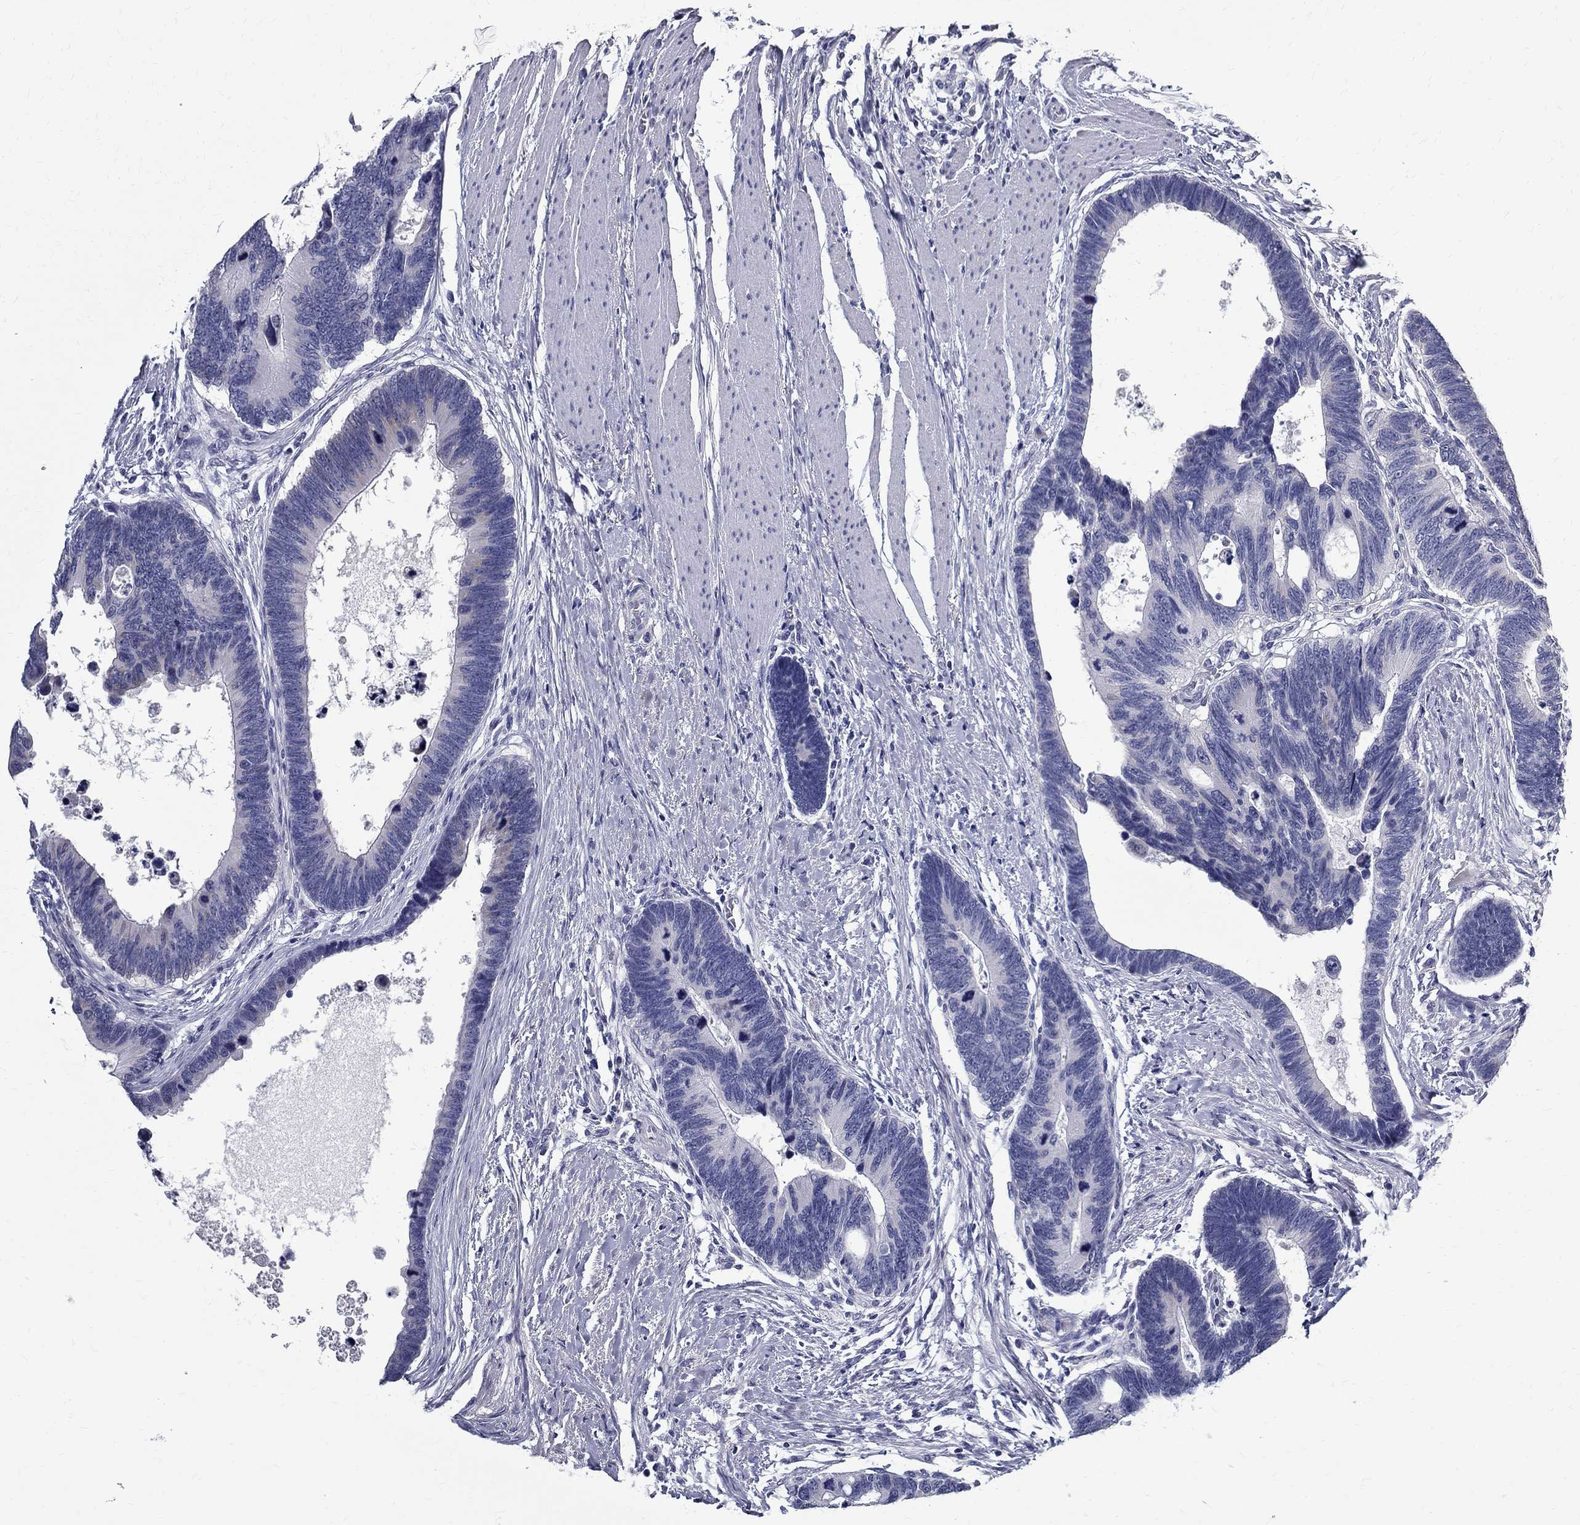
{"staining": {"intensity": "weak", "quantity": "<25%", "location": "cytoplasmic/membranous"}, "tissue": "colorectal cancer", "cell_type": "Tumor cells", "image_type": "cancer", "snomed": [{"axis": "morphology", "description": "Adenocarcinoma, NOS"}, {"axis": "topography", "description": "Colon"}], "caption": "Adenocarcinoma (colorectal) was stained to show a protein in brown. There is no significant staining in tumor cells.", "gene": "TGM4", "patient": {"sex": "female", "age": 77}}